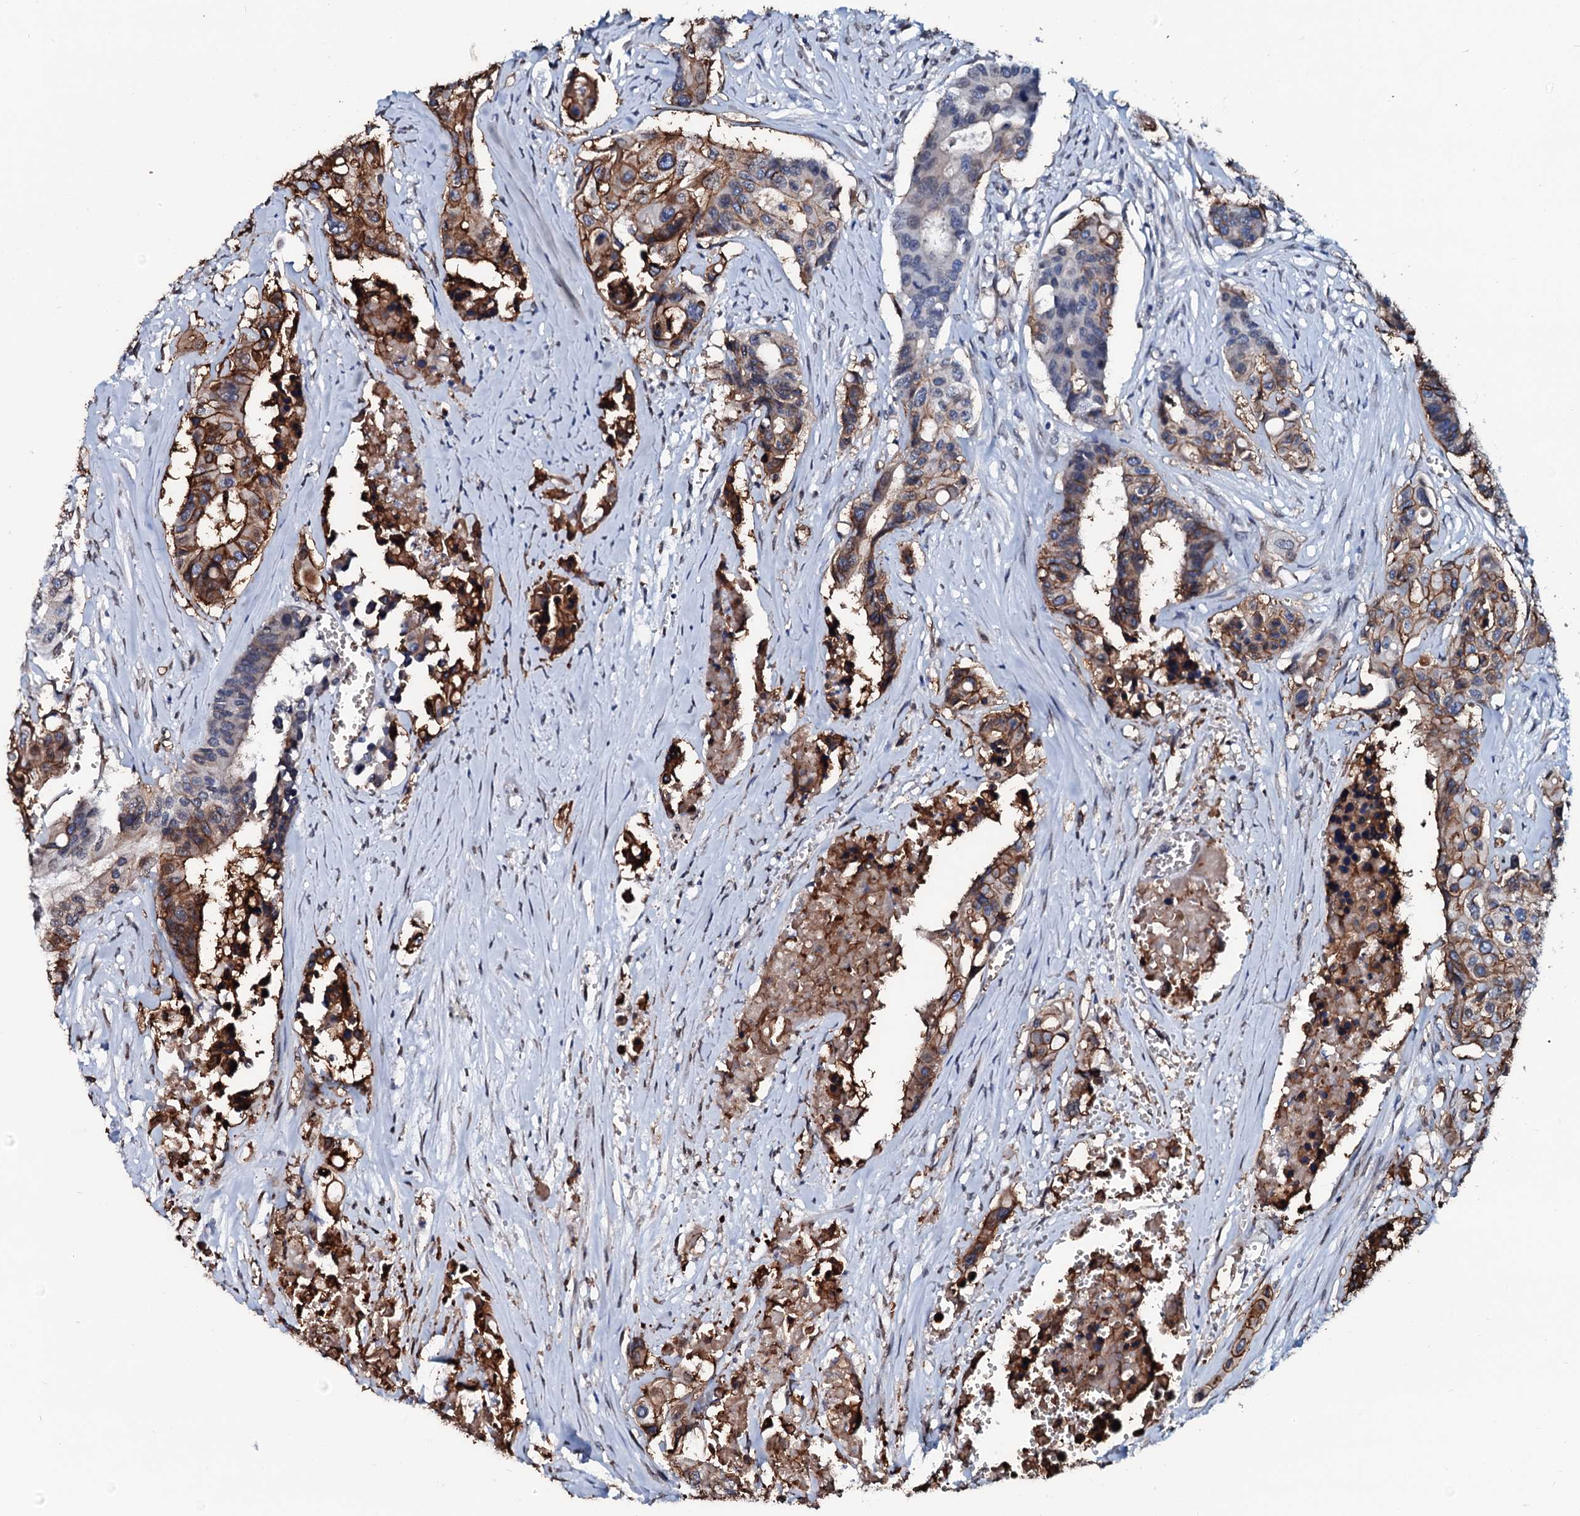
{"staining": {"intensity": "moderate", "quantity": "25%-75%", "location": "cytoplasmic/membranous"}, "tissue": "colorectal cancer", "cell_type": "Tumor cells", "image_type": "cancer", "snomed": [{"axis": "morphology", "description": "Adenocarcinoma, NOS"}, {"axis": "topography", "description": "Colon"}], "caption": "Colorectal cancer (adenocarcinoma) stained for a protein (brown) shows moderate cytoplasmic/membranous positive staining in approximately 25%-75% of tumor cells.", "gene": "NRP2", "patient": {"sex": "male", "age": 77}}